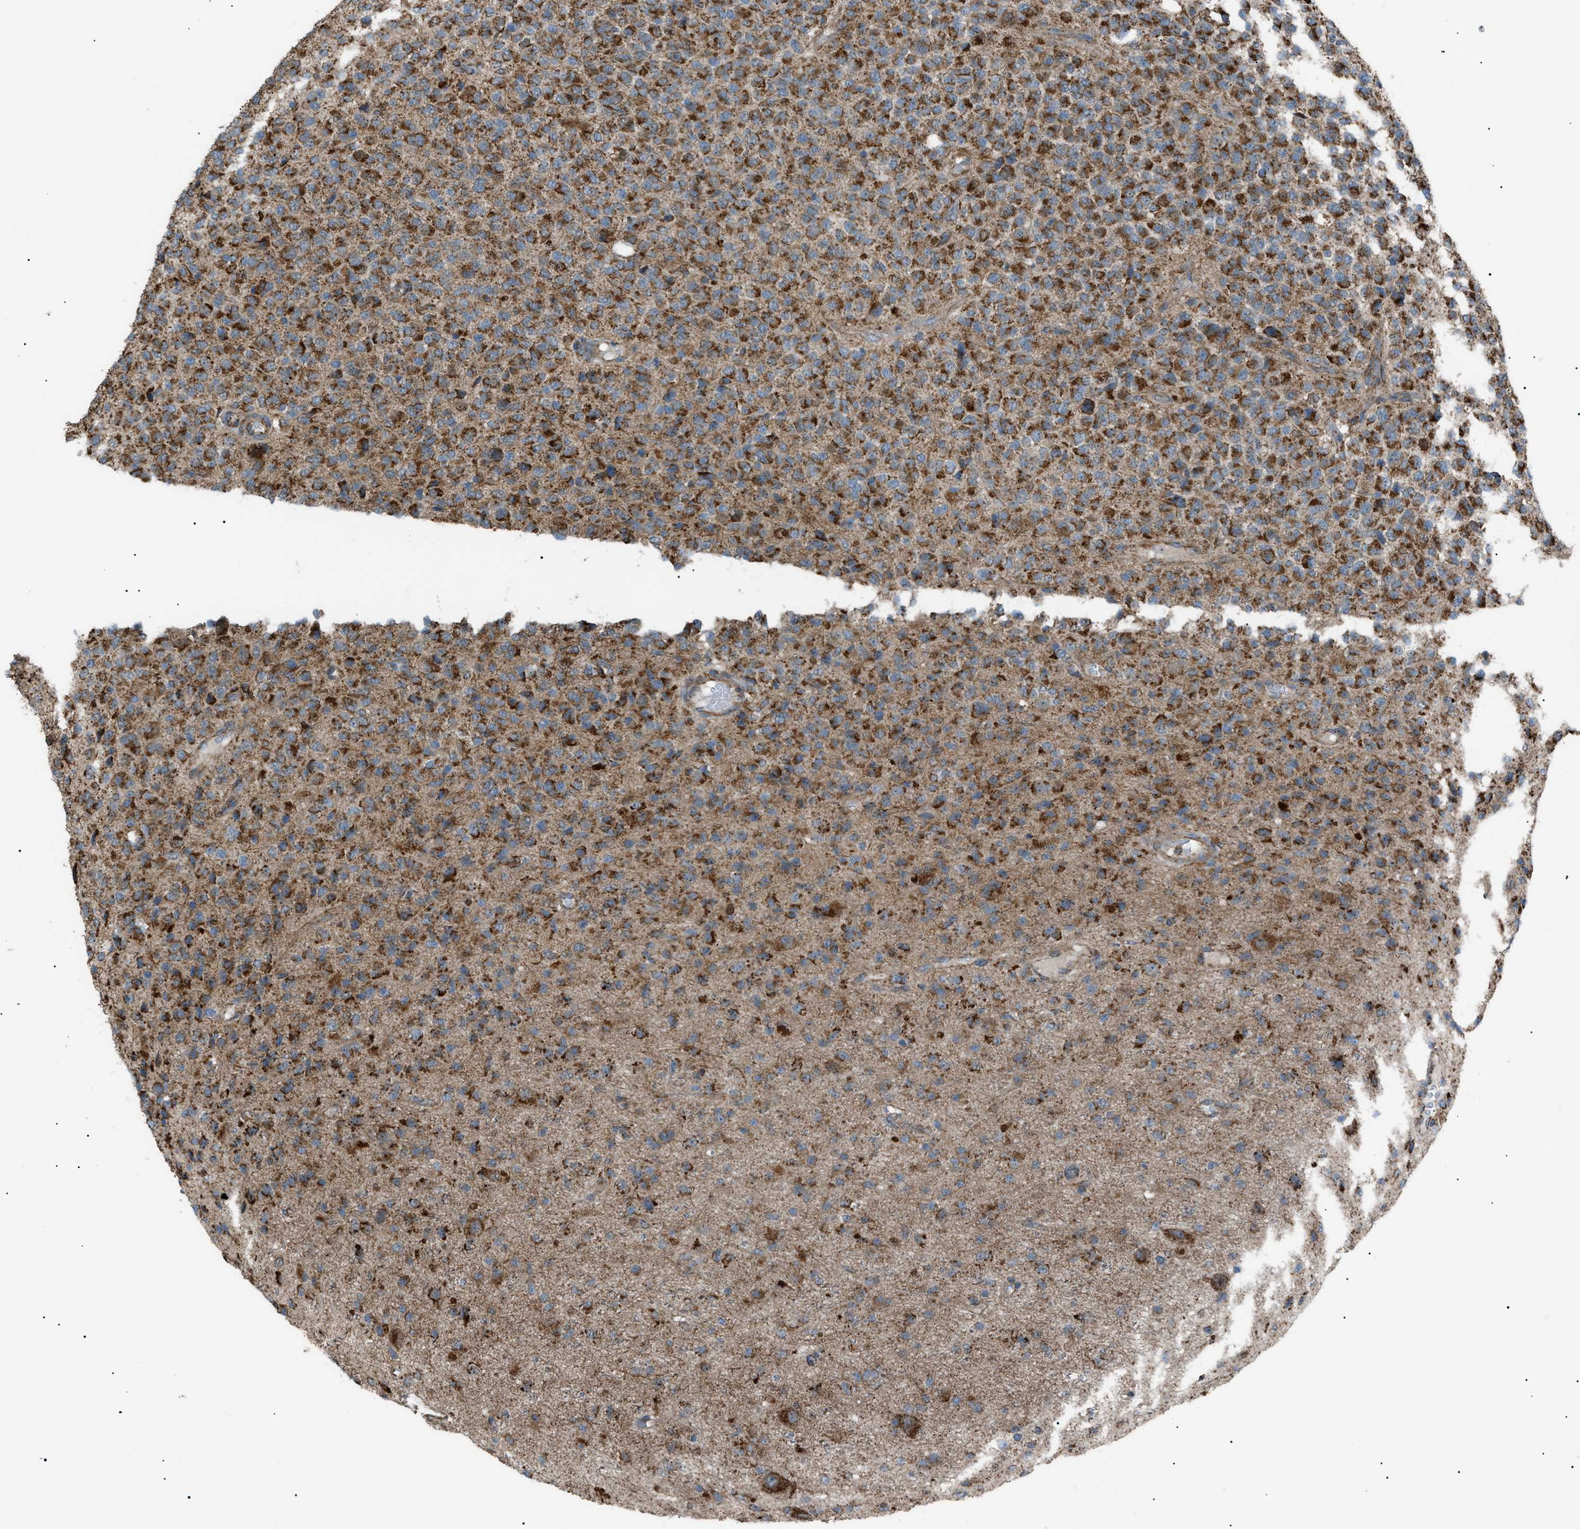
{"staining": {"intensity": "moderate", "quantity": ">75%", "location": "cytoplasmic/membranous"}, "tissue": "glioma", "cell_type": "Tumor cells", "image_type": "cancer", "snomed": [{"axis": "morphology", "description": "Glioma, malignant, High grade"}, {"axis": "topography", "description": "pancreas cauda"}], "caption": "The histopathology image displays staining of glioma, revealing moderate cytoplasmic/membranous protein expression (brown color) within tumor cells.", "gene": "C1GALT1C1", "patient": {"sex": "male", "age": 60}}